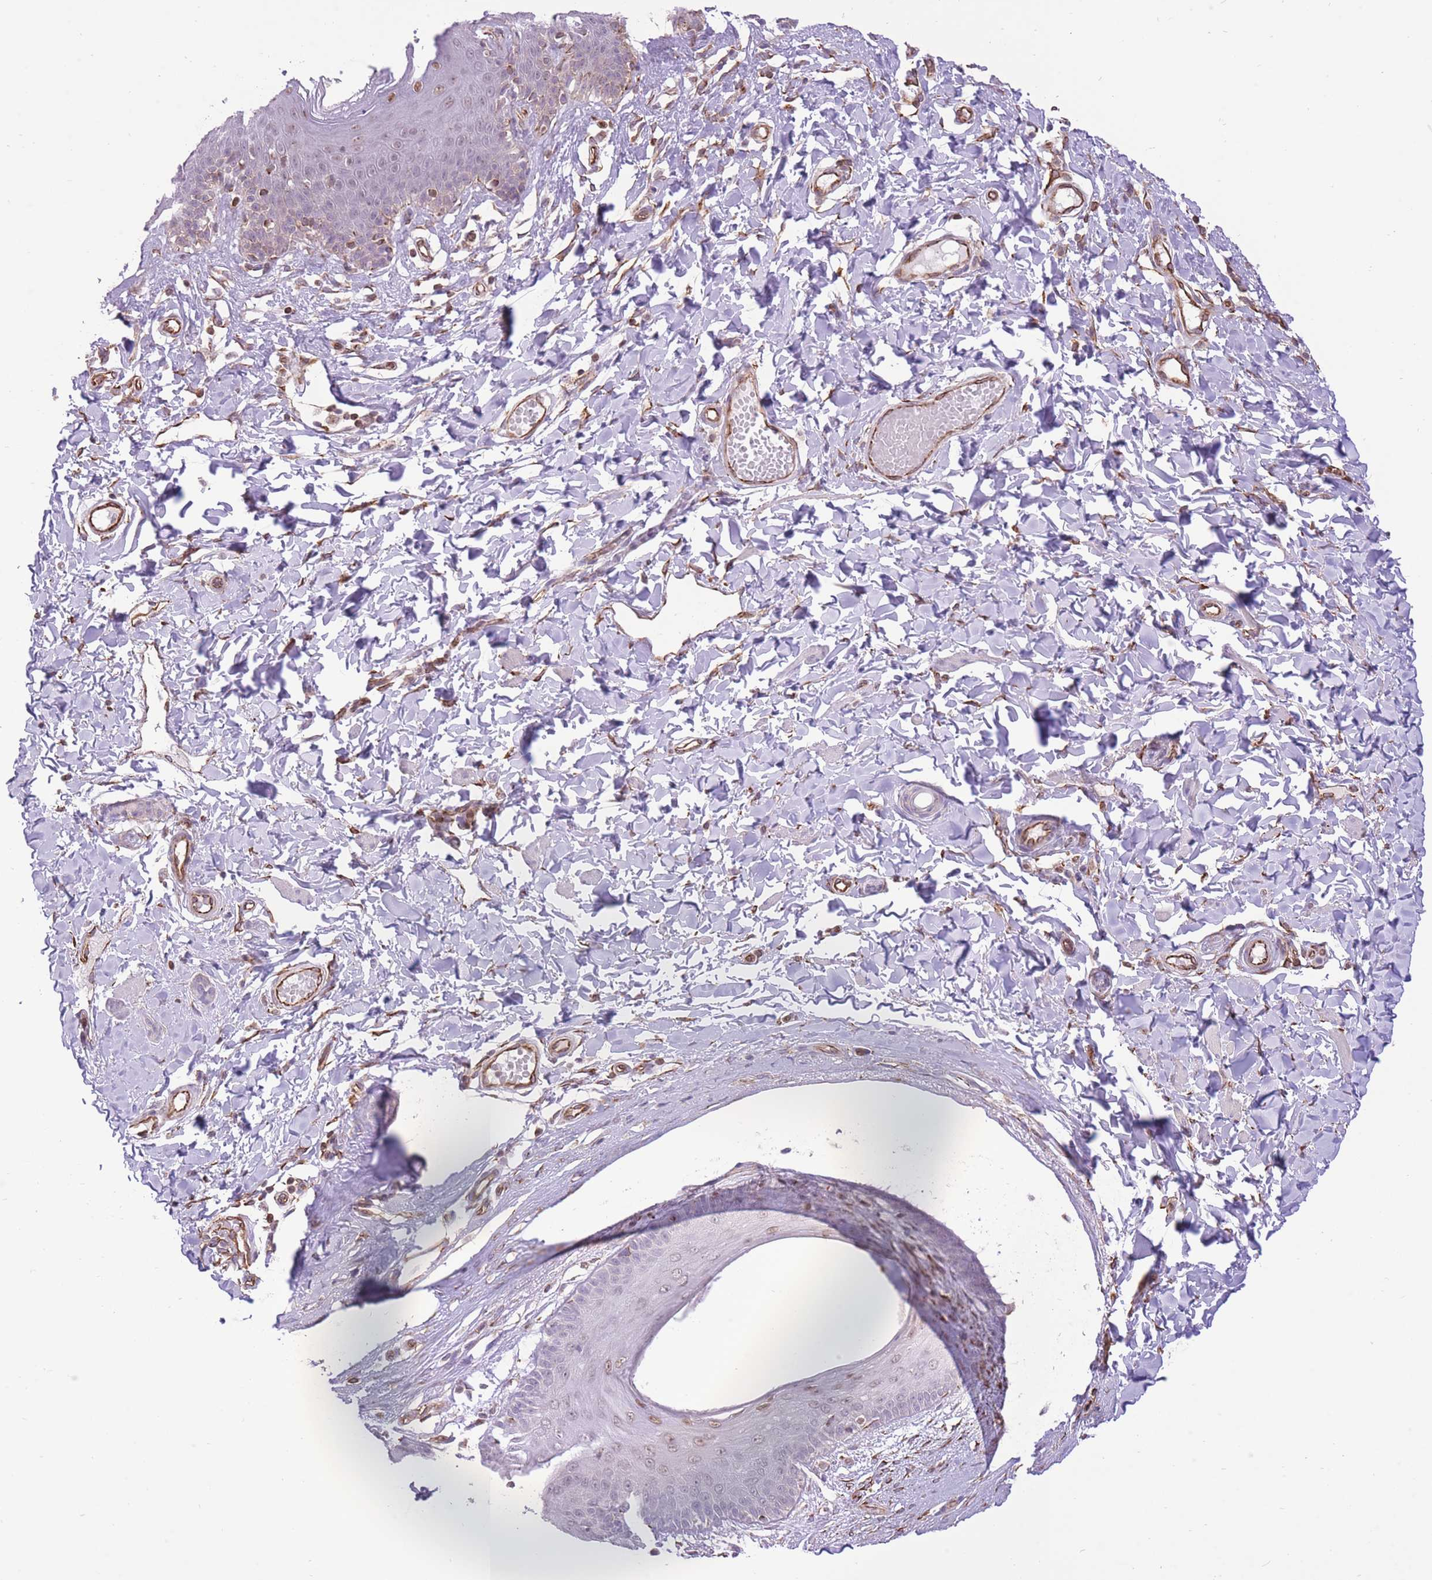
{"staining": {"intensity": "moderate", "quantity": "<25%", "location": "nuclear"}, "tissue": "skin", "cell_type": "Epidermal cells", "image_type": "normal", "snomed": [{"axis": "morphology", "description": "Normal tissue, NOS"}, {"axis": "topography", "description": "Vulva"}], "caption": "Immunohistochemical staining of normal human skin demonstrates <25% levels of moderate nuclear protein positivity in approximately <25% of epidermal cells. Immunohistochemistry stains the protein of interest in brown and the nuclei are stained blue.", "gene": "ELL", "patient": {"sex": "female", "age": 66}}